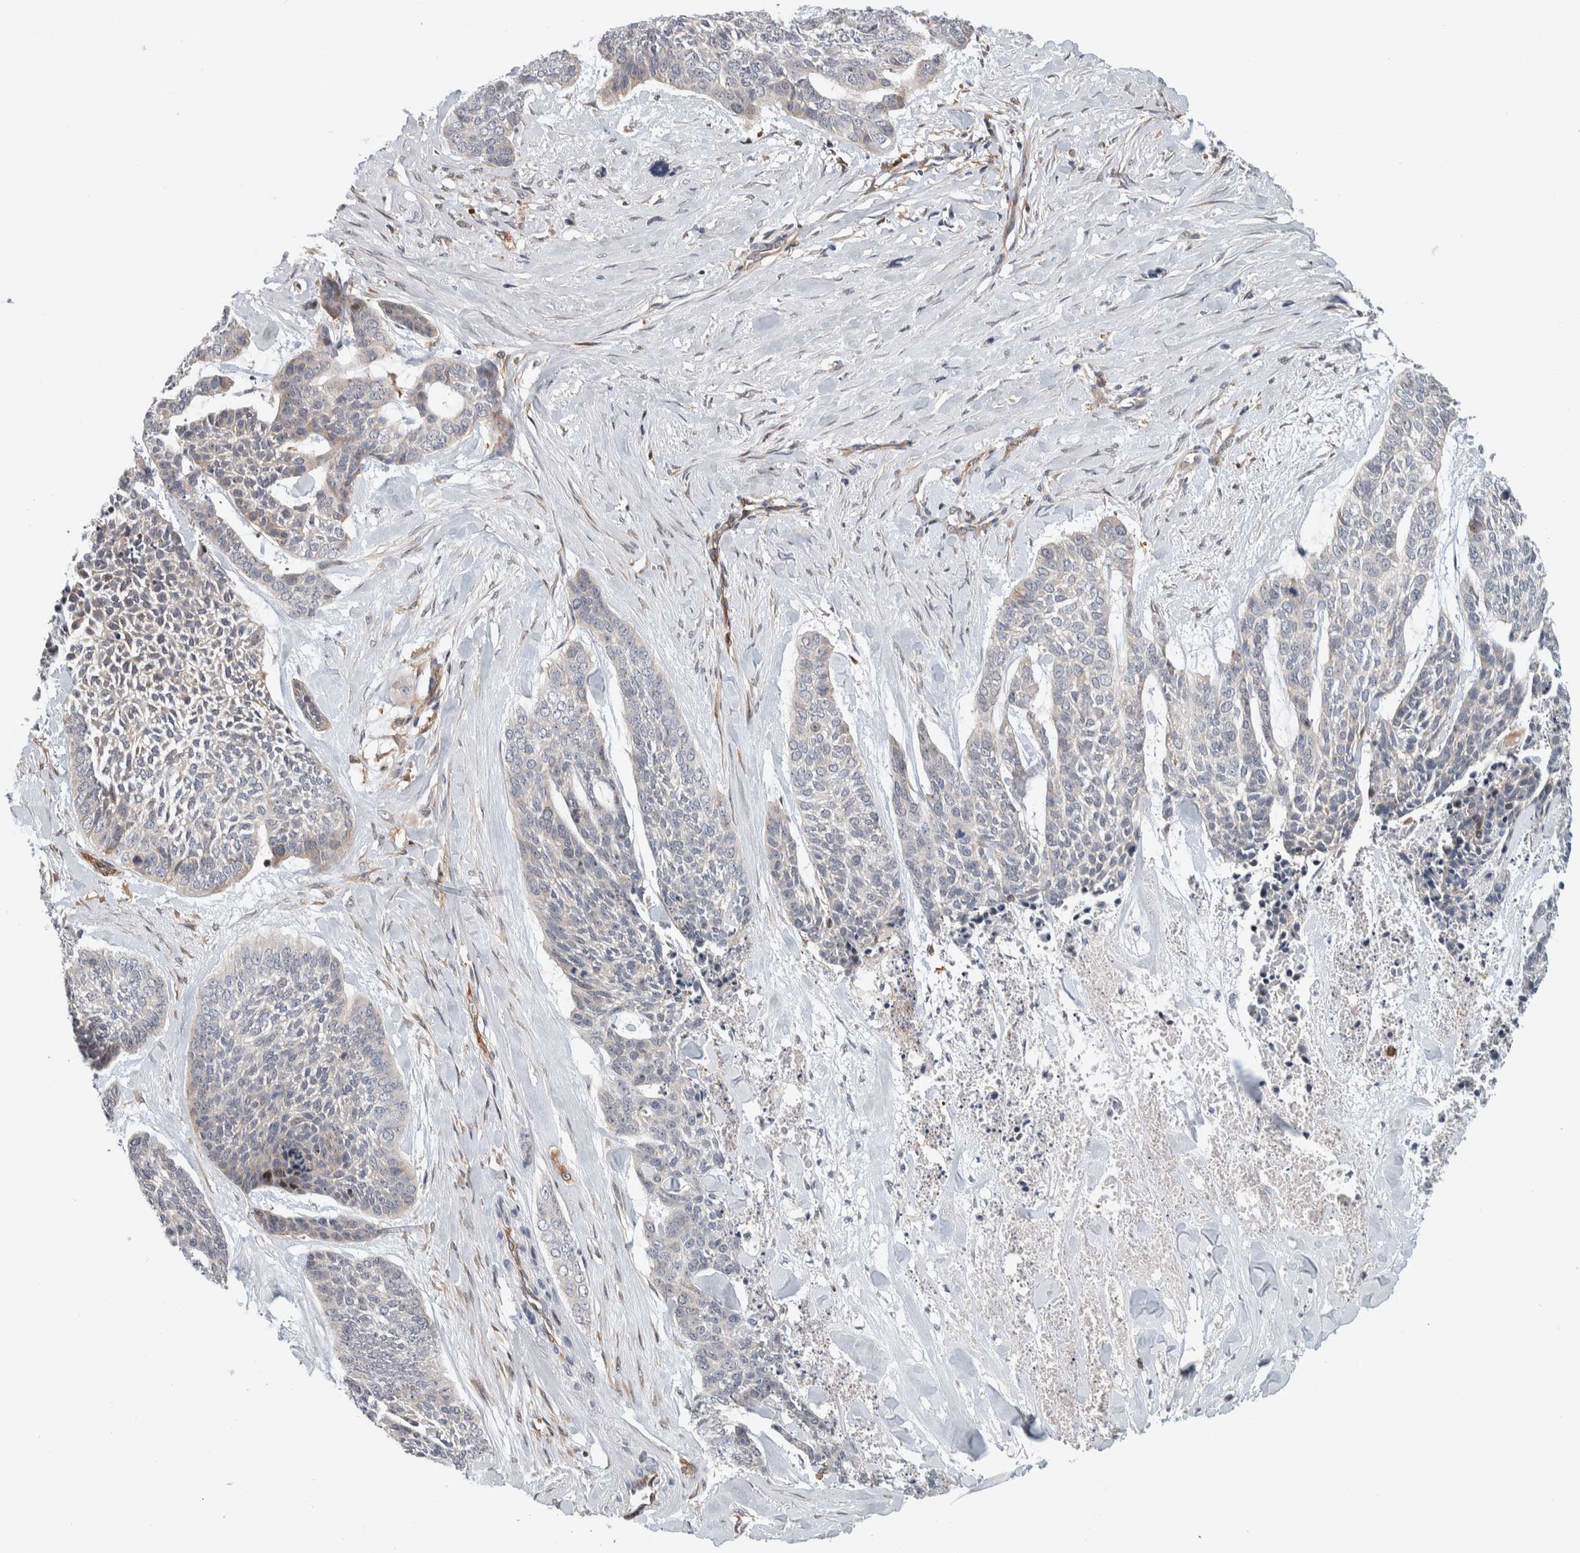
{"staining": {"intensity": "negative", "quantity": "none", "location": "none"}, "tissue": "skin cancer", "cell_type": "Tumor cells", "image_type": "cancer", "snomed": [{"axis": "morphology", "description": "Basal cell carcinoma"}, {"axis": "topography", "description": "Skin"}], "caption": "An IHC histopathology image of skin cancer (basal cell carcinoma) is shown. There is no staining in tumor cells of skin cancer (basal cell carcinoma).", "gene": "MSL1", "patient": {"sex": "female", "age": 64}}